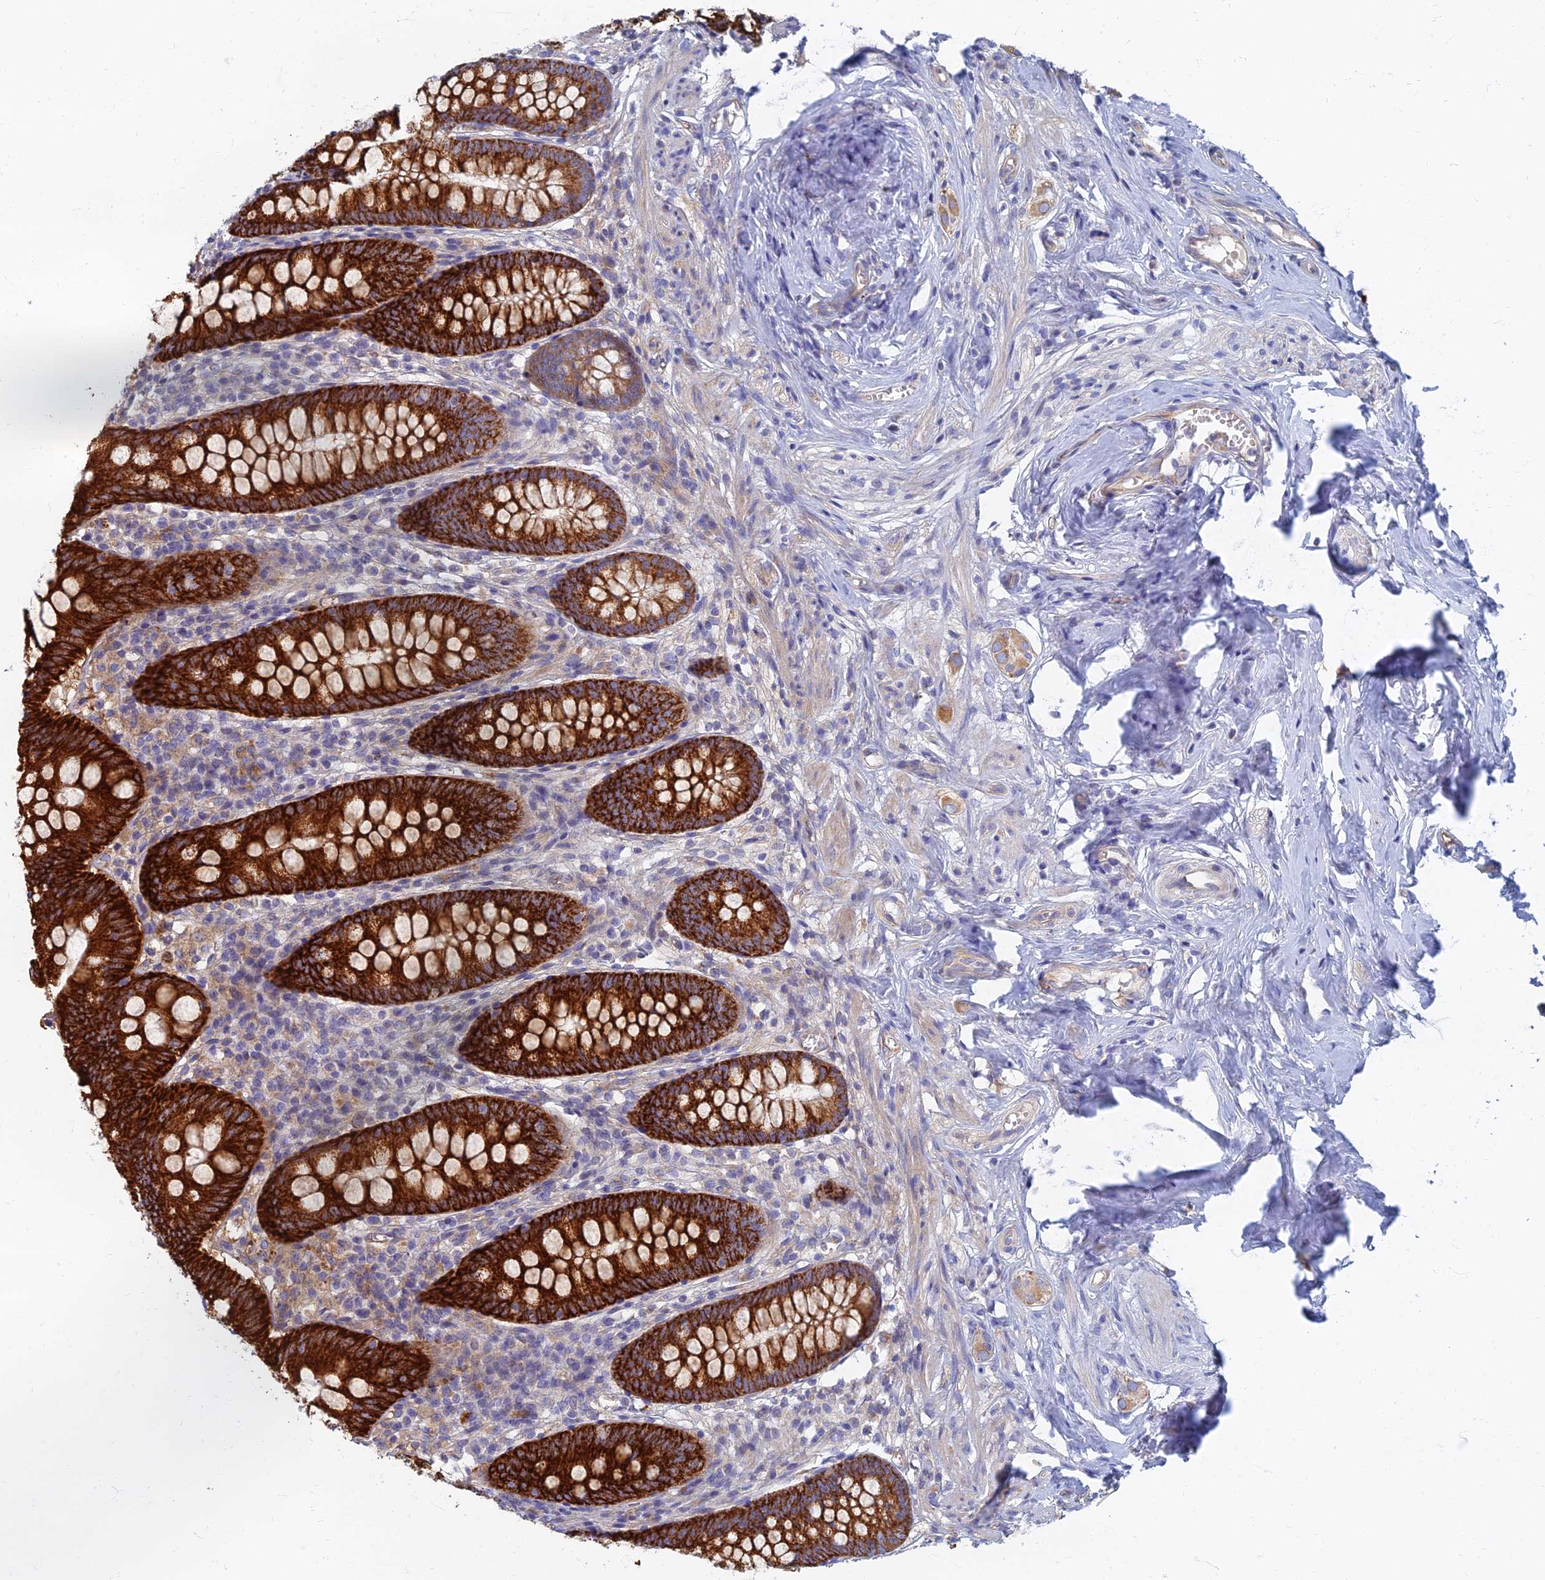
{"staining": {"intensity": "strong", "quantity": ">75%", "location": "cytoplasmic/membranous"}, "tissue": "appendix", "cell_type": "Glandular cells", "image_type": "normal", "snomed": [{"axis": "morphology", "description": "Normal tissue, NOS"}, {"axis": "topography", "description": "Appendix"}], "caption": "IHC photomicrograph of unremarkable human appendix stained for a protein (brown), which exhibits high levels of strong cytoplasmic/membranous expression in approximately >75% of glandular cells.", "gene": "TMEM44", "patient": {"sex": "female", "age": 51}}